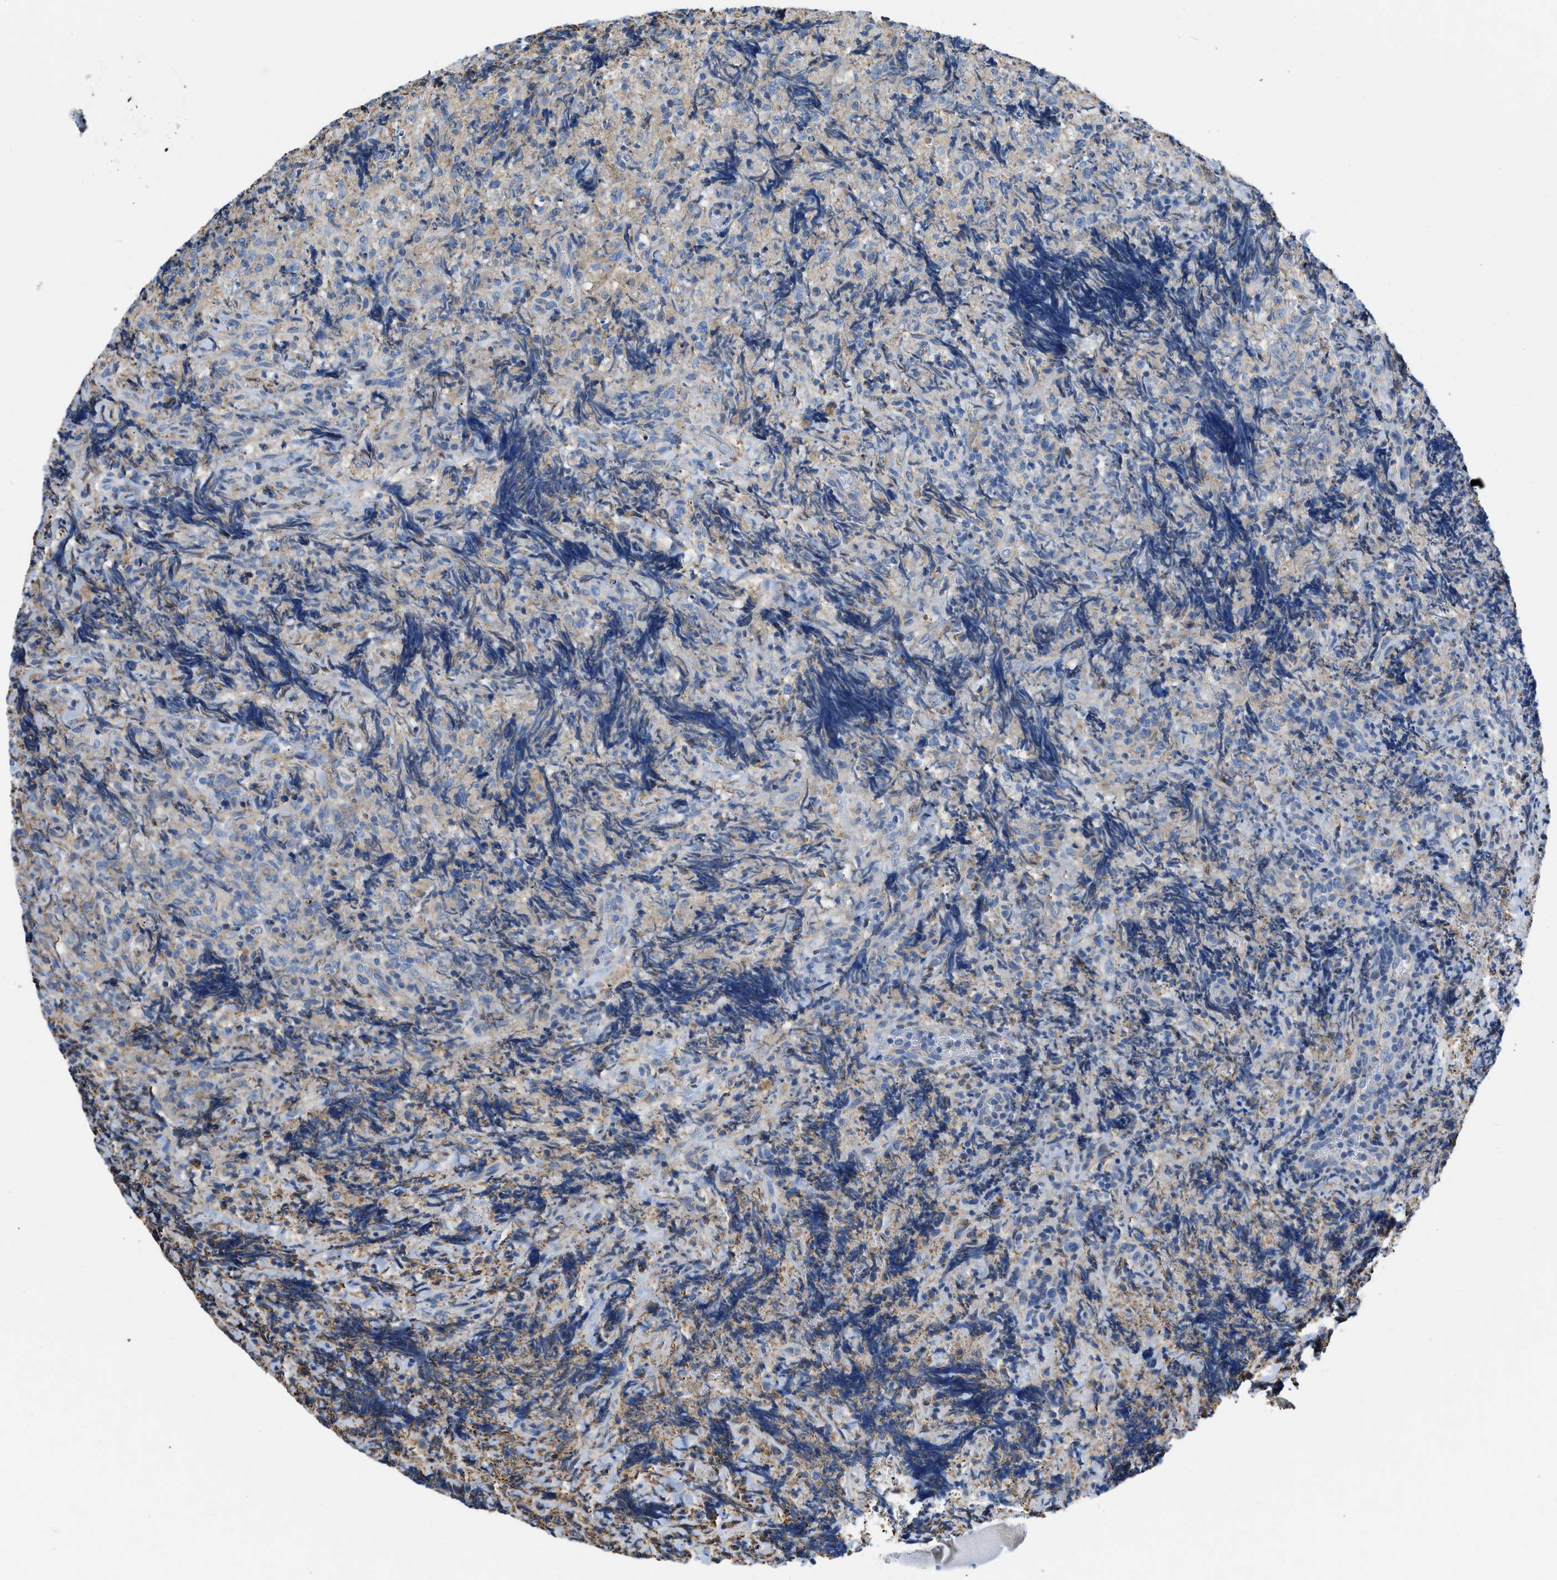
{"staining": {"intensity": "negative", "quantity": "none", "location": "none"}, "tissue": "lymphoma", "cell_type": "Tumor cells", "image_type": "cancer", "snomed": [{"axis": "morphology", "description": "Malignant lymphoma, non-Hodgkin's type, High grade"}, {"axis": "topography", "description": "Tonsil"}], "caption": "Tumor cells are negative for protein expression in human high-grade malignant lymphoma, non-Hodgkin's type.", "gene": "ATP6V0D1", "patient": {"sex": "female", "age": 36}}